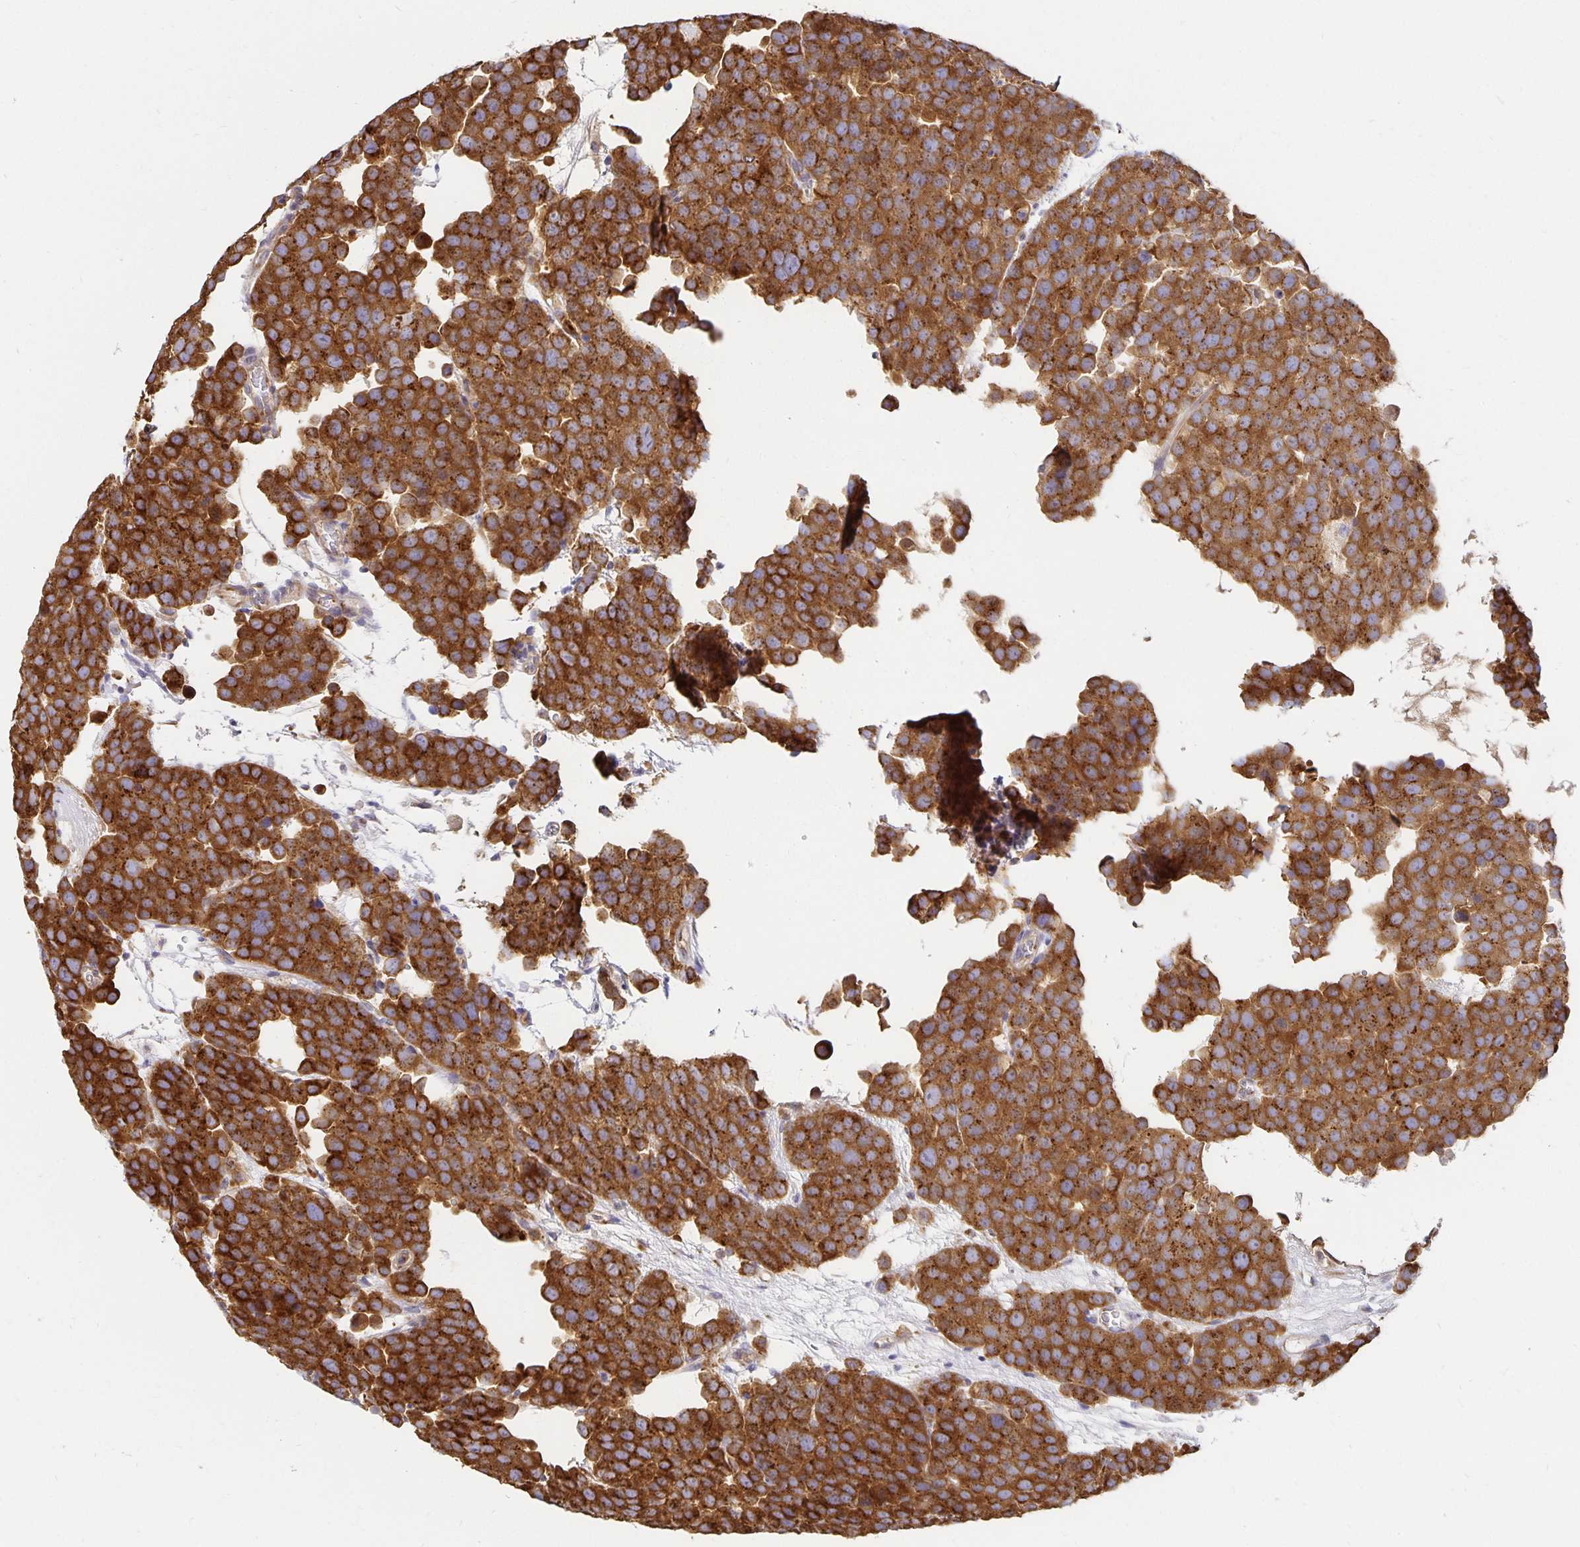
{"staining": {"intensity": "strong", "quantity": ">75%", "location": "cytoplasmic/membranous"}, "tissue": "testis cancer", "cell_type": "Tumor cells", "image_type": "cancer", "snomed": [{"axis": "morphology", "description": "Seminoma, NOS"}, {"axis": "topography", "description": "Testis"}], "caption": "Tumor cells demonstrate strong cytoplasmic/membranous positivity in approximately >75% of cells in testis seminoma.", "gene": "USO1", "patient": {"sex": "male", "age": 71}}